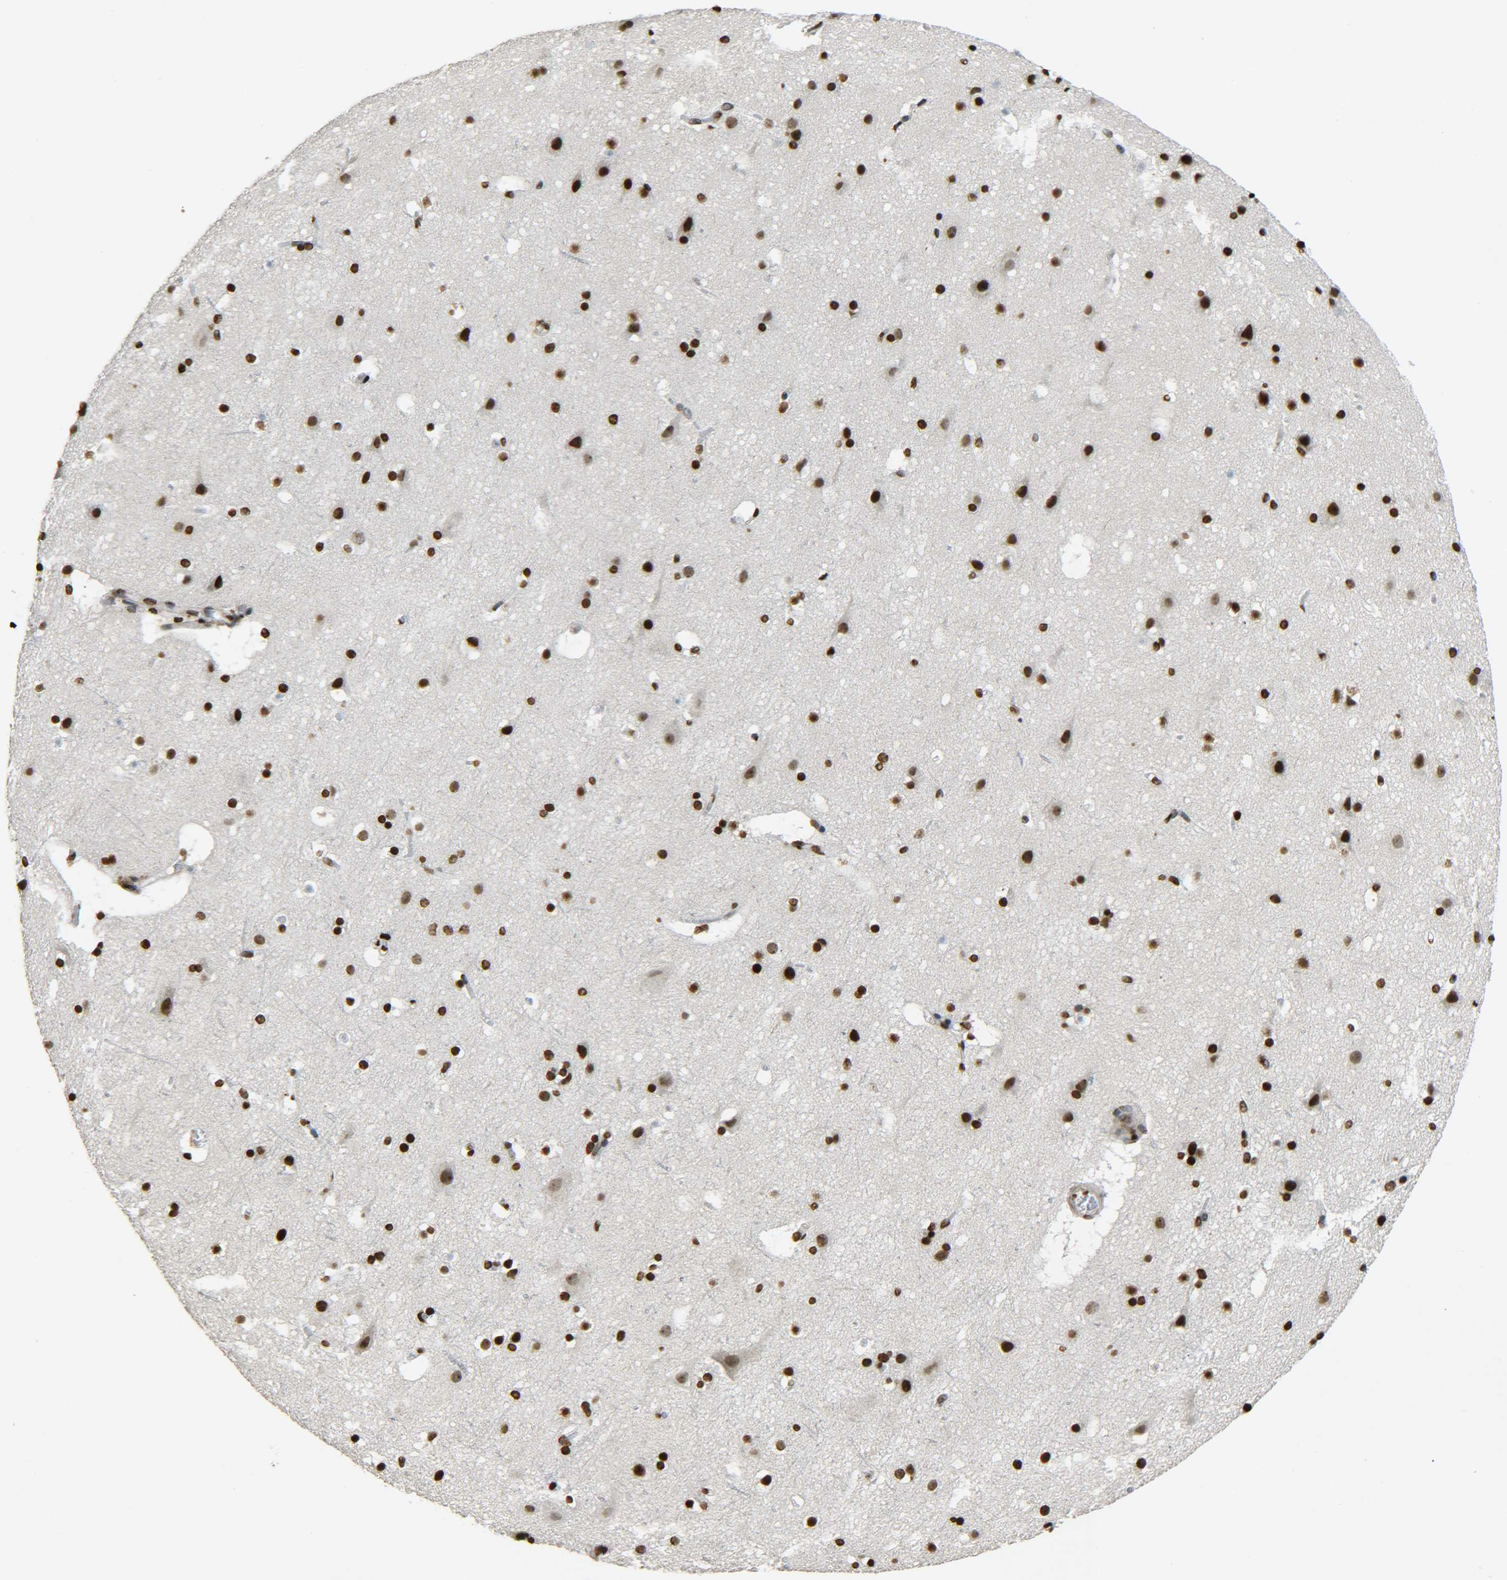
{"staining": {"intensity": "weak", "quantity": "25%-75%", "location": "nuclear"}, "tissue": "cerebral cortex", "cell_type": "Endothelial cells", "image_type": "normal", "snomed": [{"axis": "morphology", "description": "Normal tissue, NOS"}, {"axis": "topography", "description": "Cerebral cortex"}], "caption": "Immunohistochemistry (IHC) photomicrograph of normal cerebral cortex stained for a protein (brown), which shows low levels of weak nuclear staining in approximately 25%-75% of endothelial cells.", "gene": "H4C16", "patient": {"sex": "male", "age": 45}}